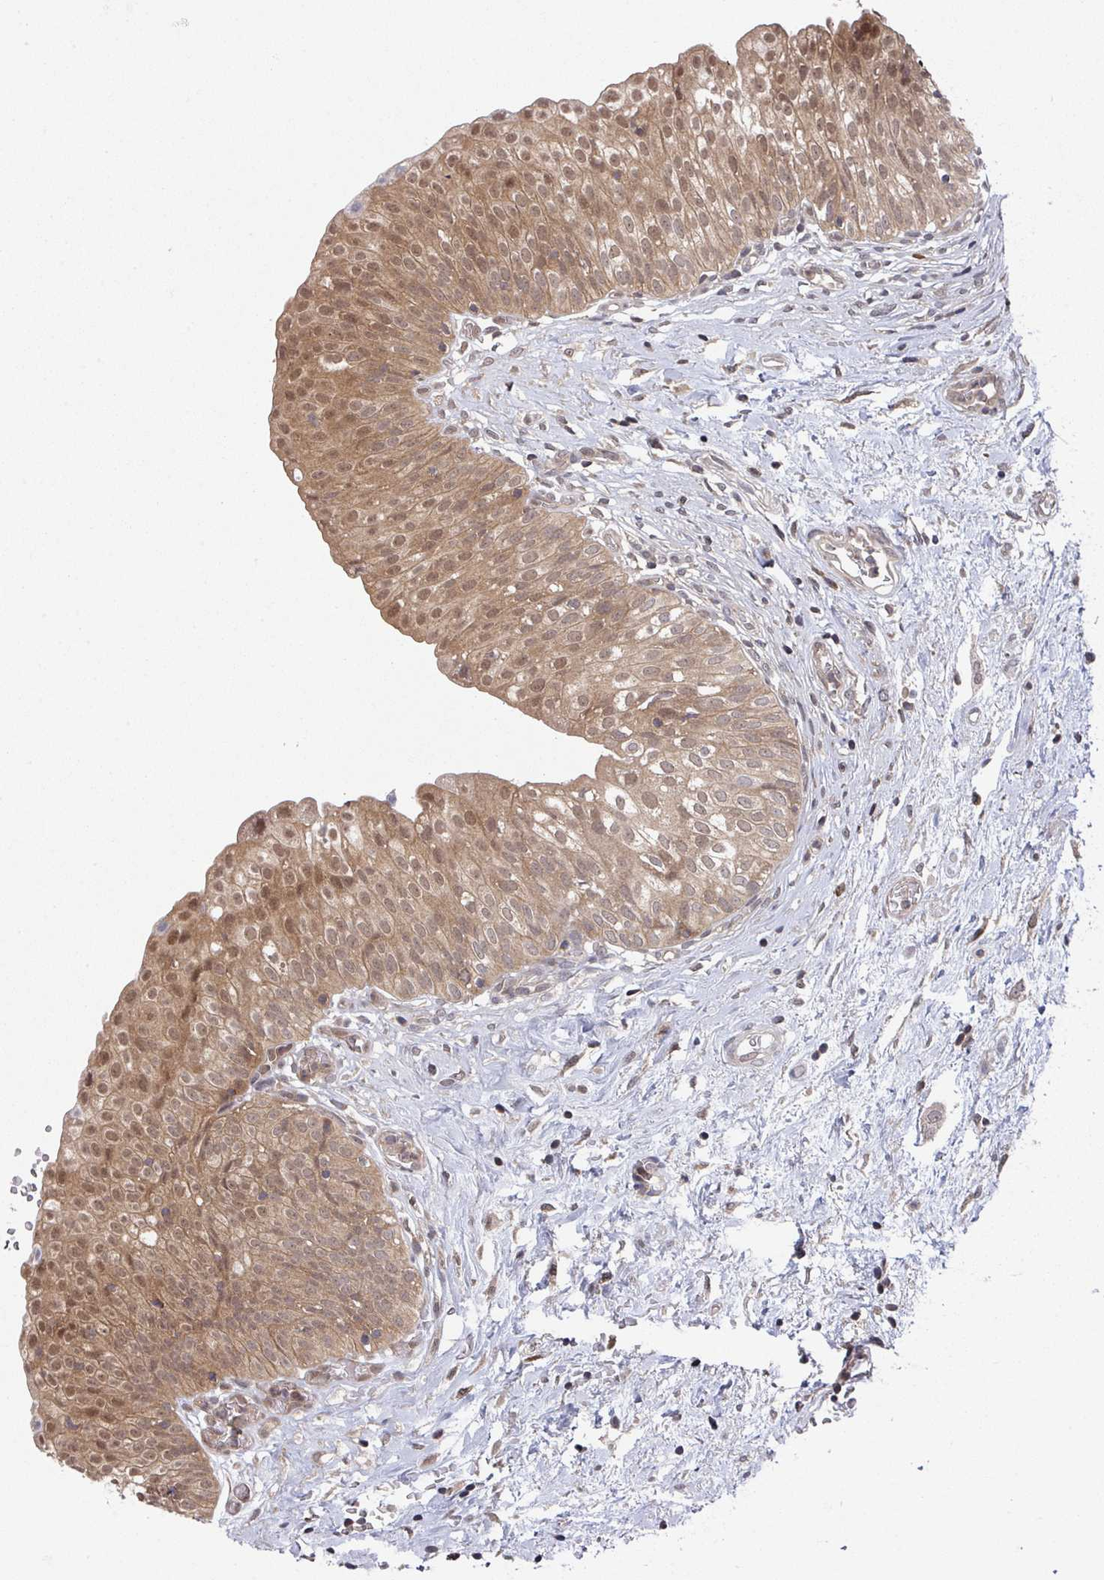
{"staining": {"intensity": "moderate", "quantity": ">75%", "location": "cytoplasmic/membranous,nuclear"}, "tissue": "urinary bladder", "cell_type": "Urothelial cells", "image_type": "normal", "snomed": [{"axis": "morphology", "description": "Normal tissue, NOS"}, {"axis": "topography", "description": "Urinary bladder"}], "caption": "Immunohistochemistry staining of unremarkable urinary bladder, which reveals medium levels of moderate cytoplasmic/membranous,nuclear staining in approximately >75% of urothelial cells indicating moderate cytoplasmic/membranous,nuclear protein staining. The staining was performed using DAB (3,3'-diaminobenzidine) (brown) for protein detection and nuclei were counterstained in hematoxylin (blue).", "gene": "GOLGA7B", "patient": {"sex": "male", "age": 55}}